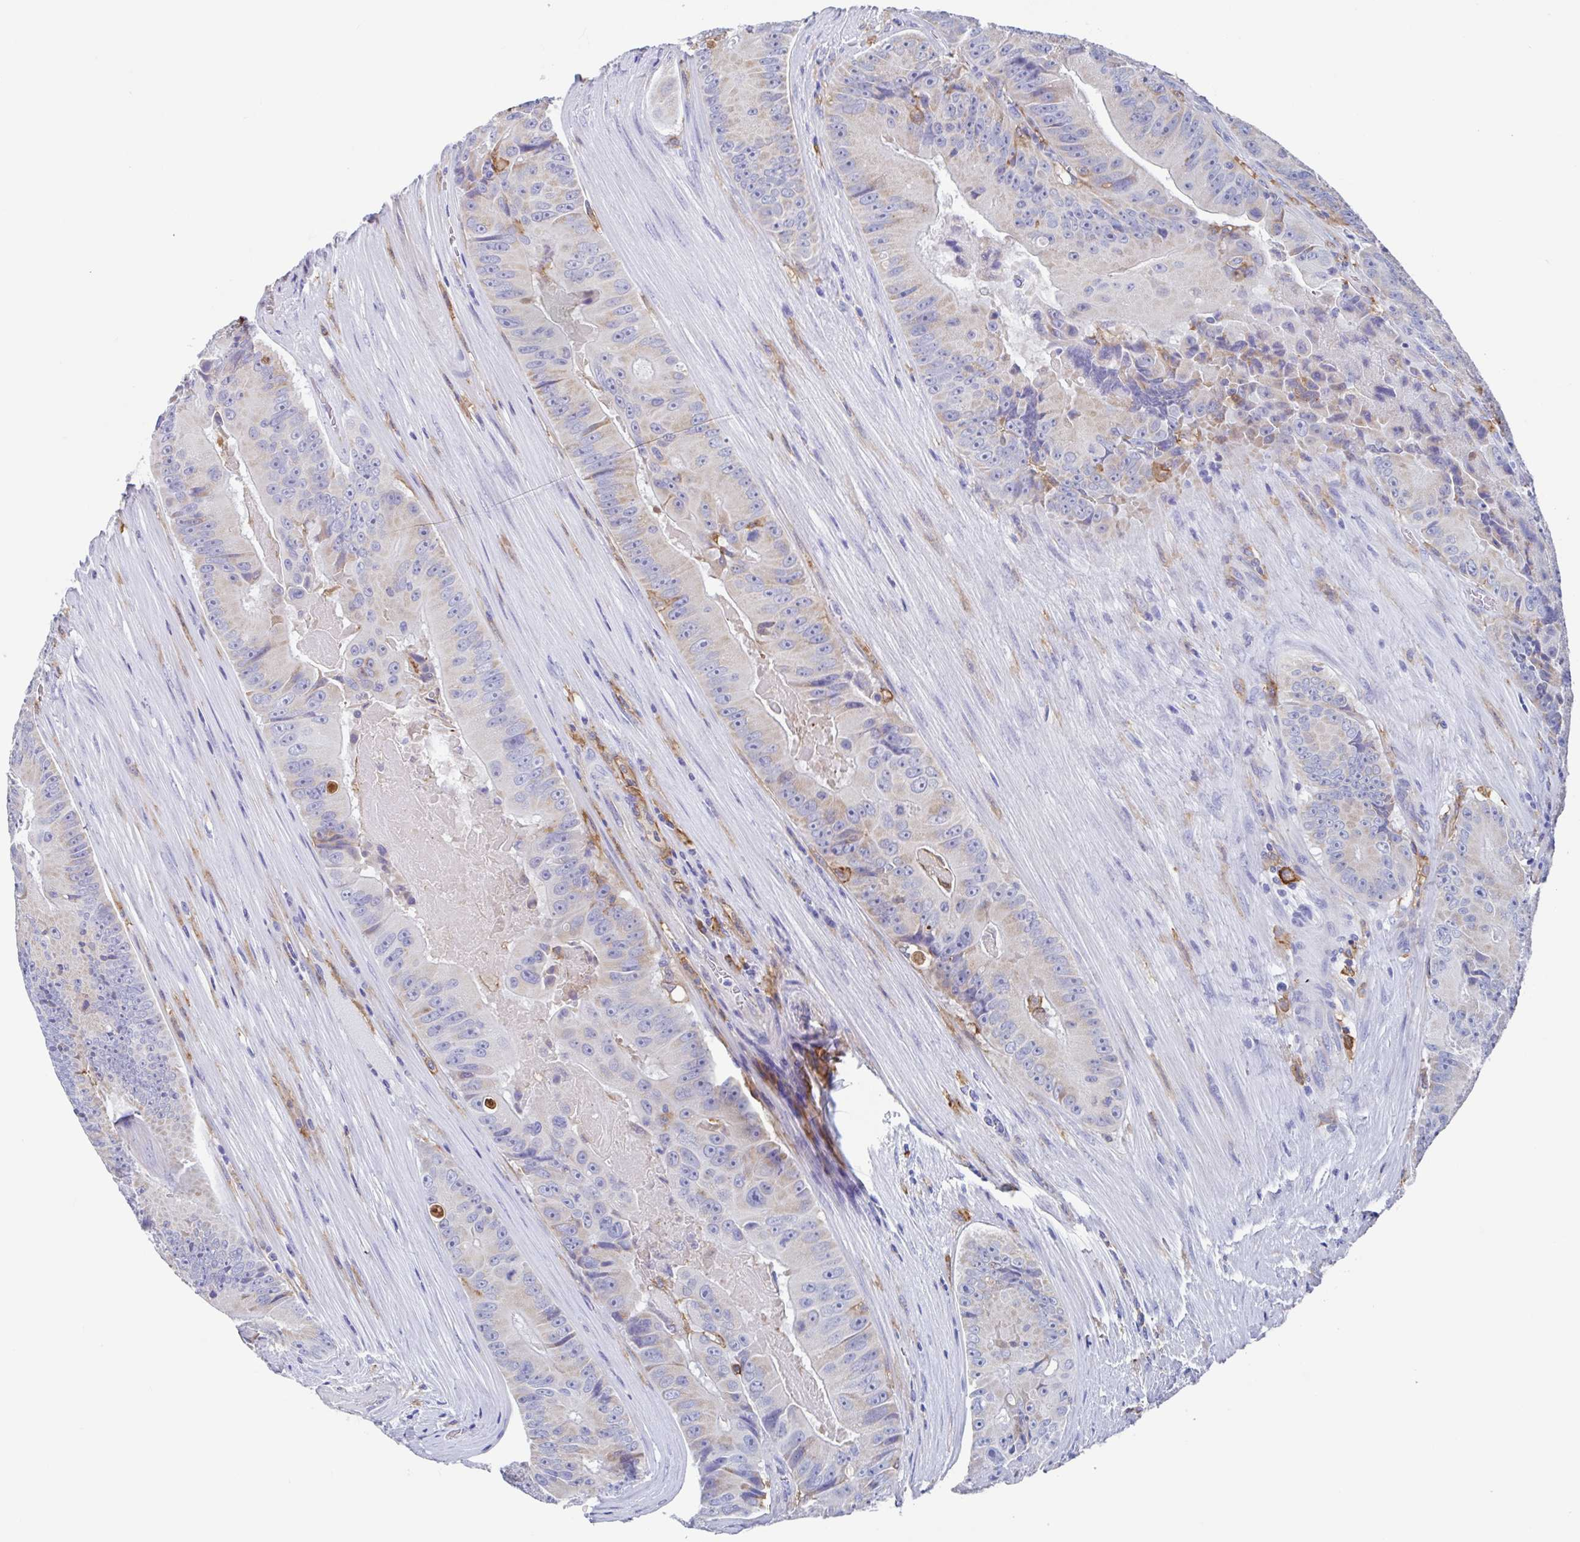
{"staining": {"intensity": "weak", "quantity": "<25%", "location": "cytoplasmic/membranous"}, "tissue": "colorectal cancer", "cell_type": "Tumor cells", "image_type": "cancer", "snomed": [{"axis": "morphology", "description": "Adenocarcinoma, NOS"}, {"axis": "topography", "description": "Colon"}], "caption": "This is an IHC micrograph of human adenocarcinoma (colorectal). There is no staining in tumor cells.", "gene": "FCGR3A", "patient": {"sex": "female", "age": 86}}